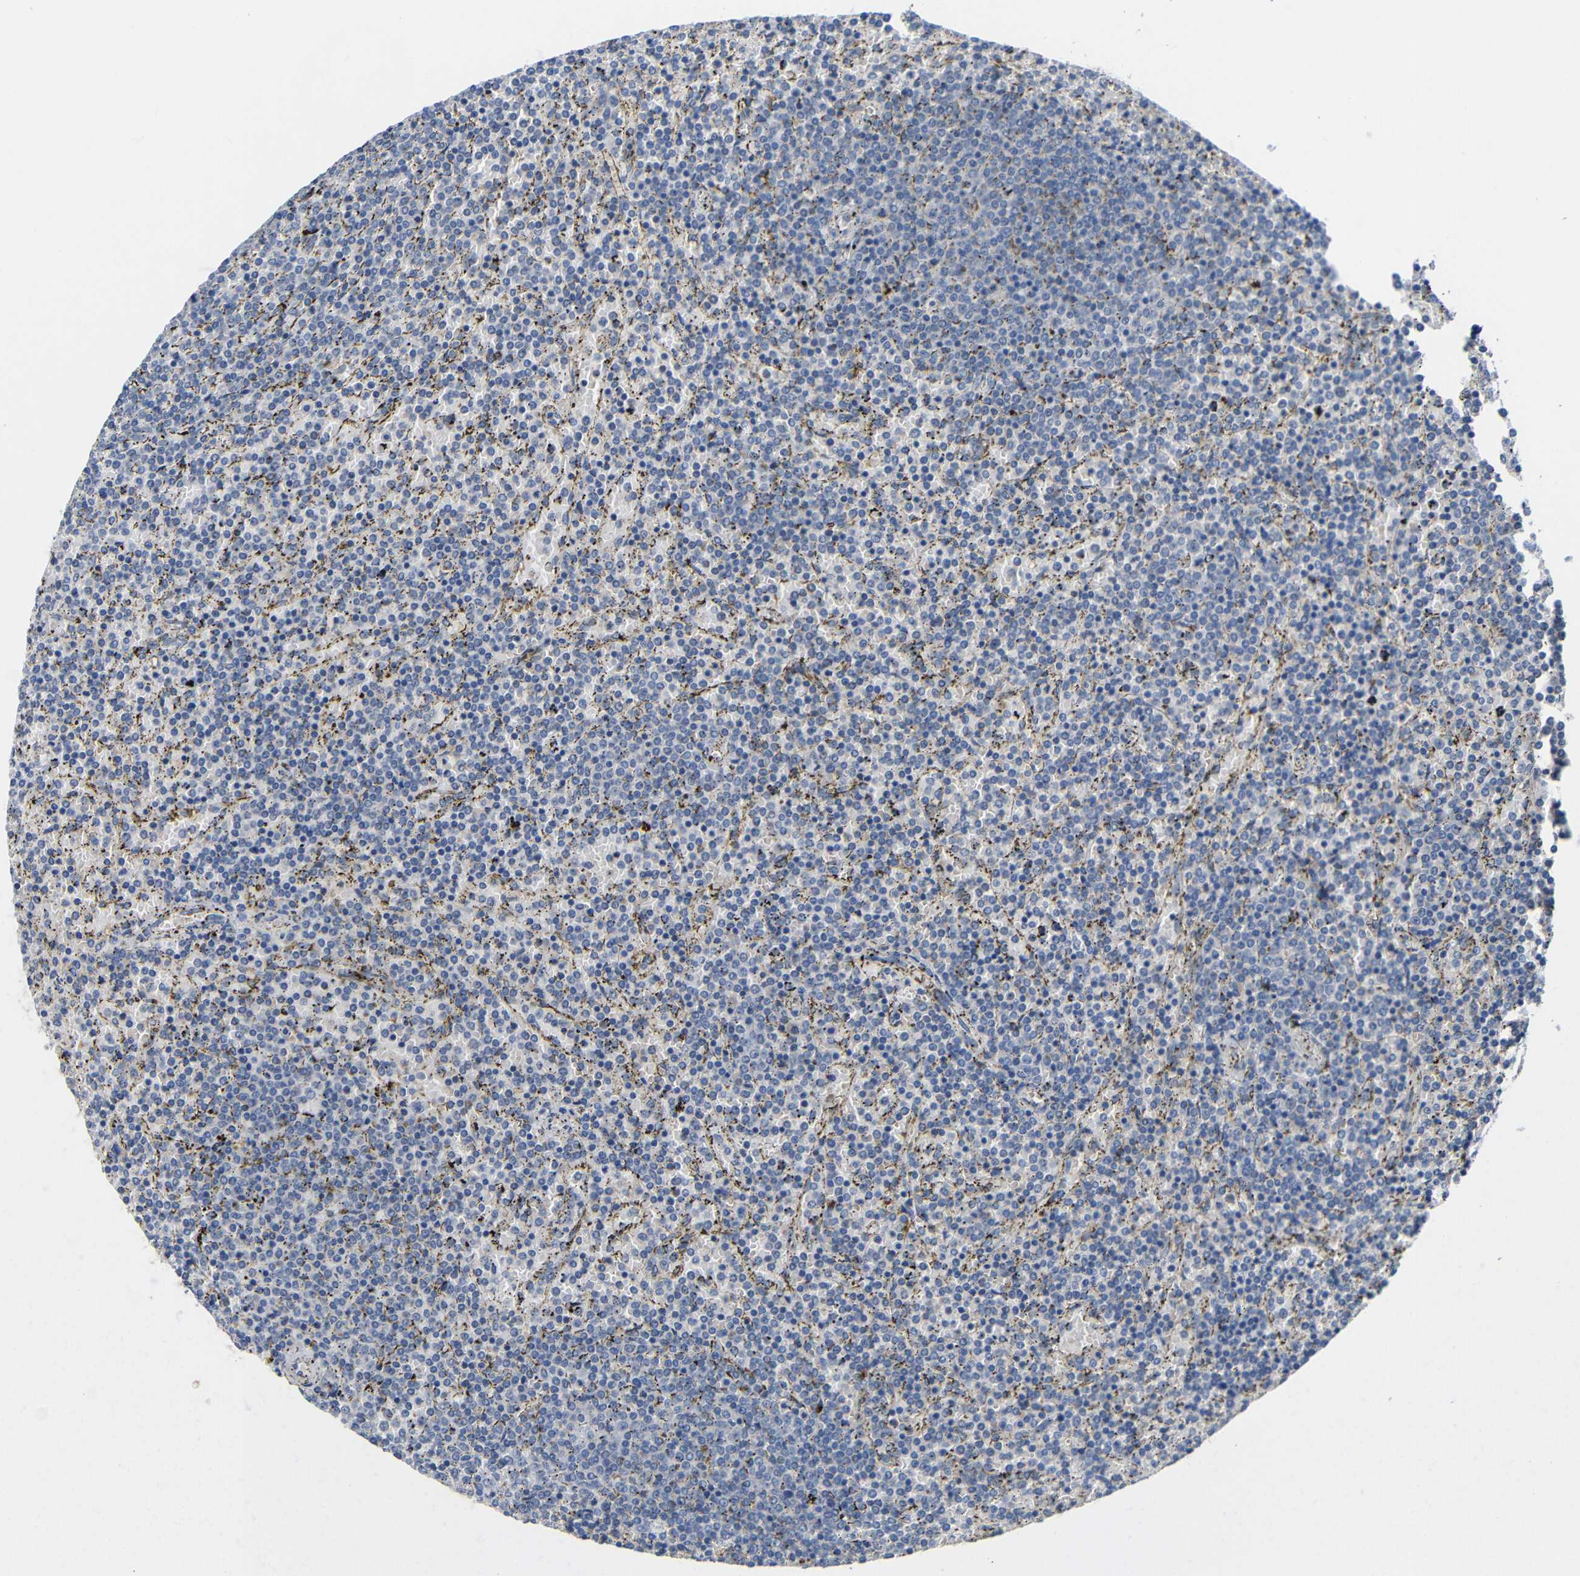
{"staining": {"intensity": "negative", "quantity": "none", "location": "none"}, "tissue": "lymphoma", "cell_type": "Tumor cells", "image_type": "cancer", "snomed": [{"axis": "morphology", "description": "Malignant lymphoma, non-Hodgkin's type, Low grade"}, {"axis": "topography", "description": "Spleen"}], "caption": "This photomicrograph is of lymphoma stained with immunohistochemistry to label a protein in brown with the nuclei are counter-stained blue. There is no expression in tumor cells. Nuclei are stained in blue.", "gene": "HNF1A", "patient": {"sex": "female", "age": 77}}